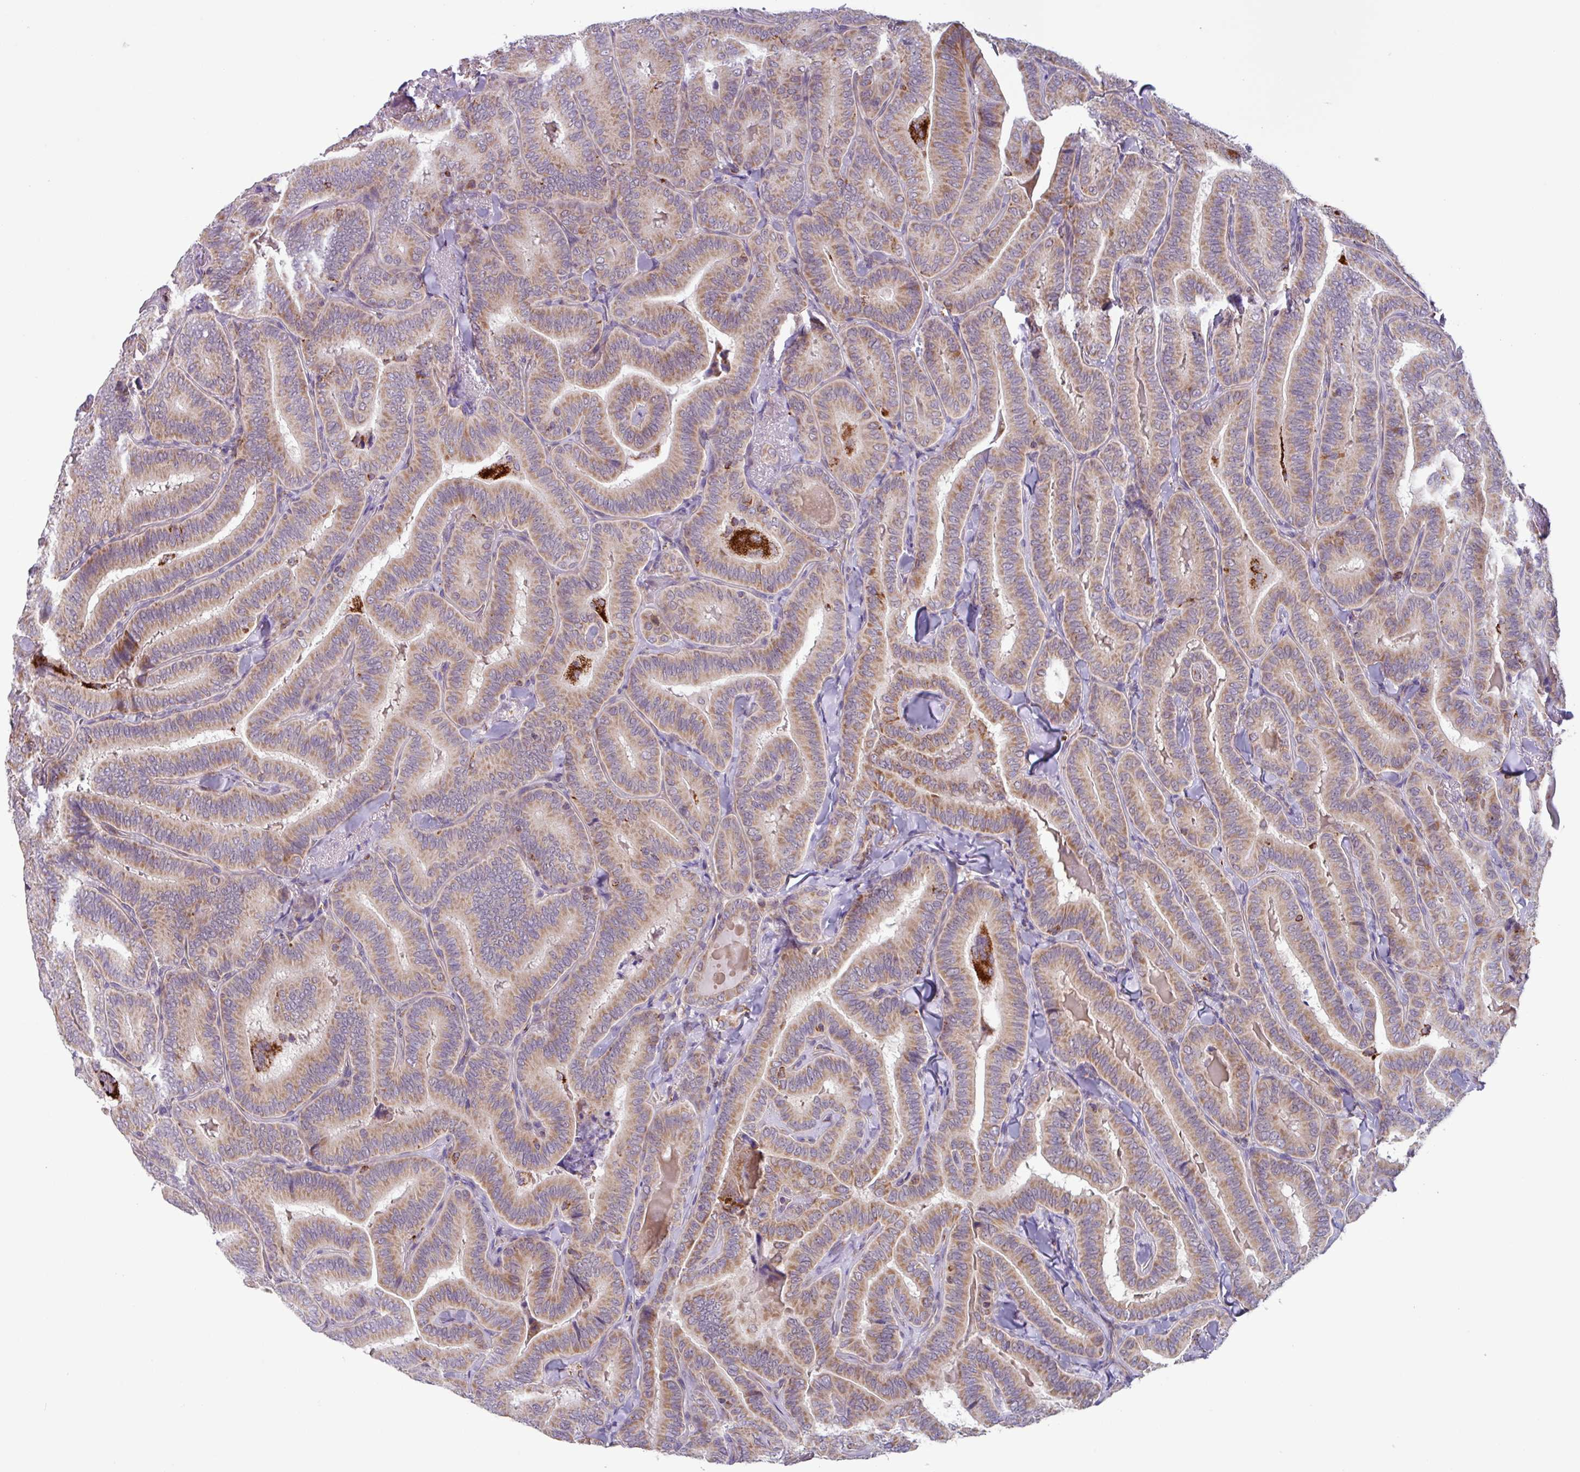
{"staining": {"intensity": "moderate", "quantity": ">75%", "location": "cytoplasmic/membranous"}, "tissue": "thyroid cancer", "cell_type": "Tumor cells", "image_type": "cancer", "snomed": [{"axis": "morphology", "description": "Papillary adenocarcinoma, NOS"}, {"axis": "topography", "description": "Thyroid gland"}], "caption": "Papillary adenocarcinoma (thyroid) stained with DAB (3,3'-diaminobenzidine) immunohistochemistry demonstrates medium levels of moderate cytoplasmic/membranous expression in approximately >75% of tumor cells.", "gene": "AKIRIN1", "patient": {"sex": "male", "age": 61}}